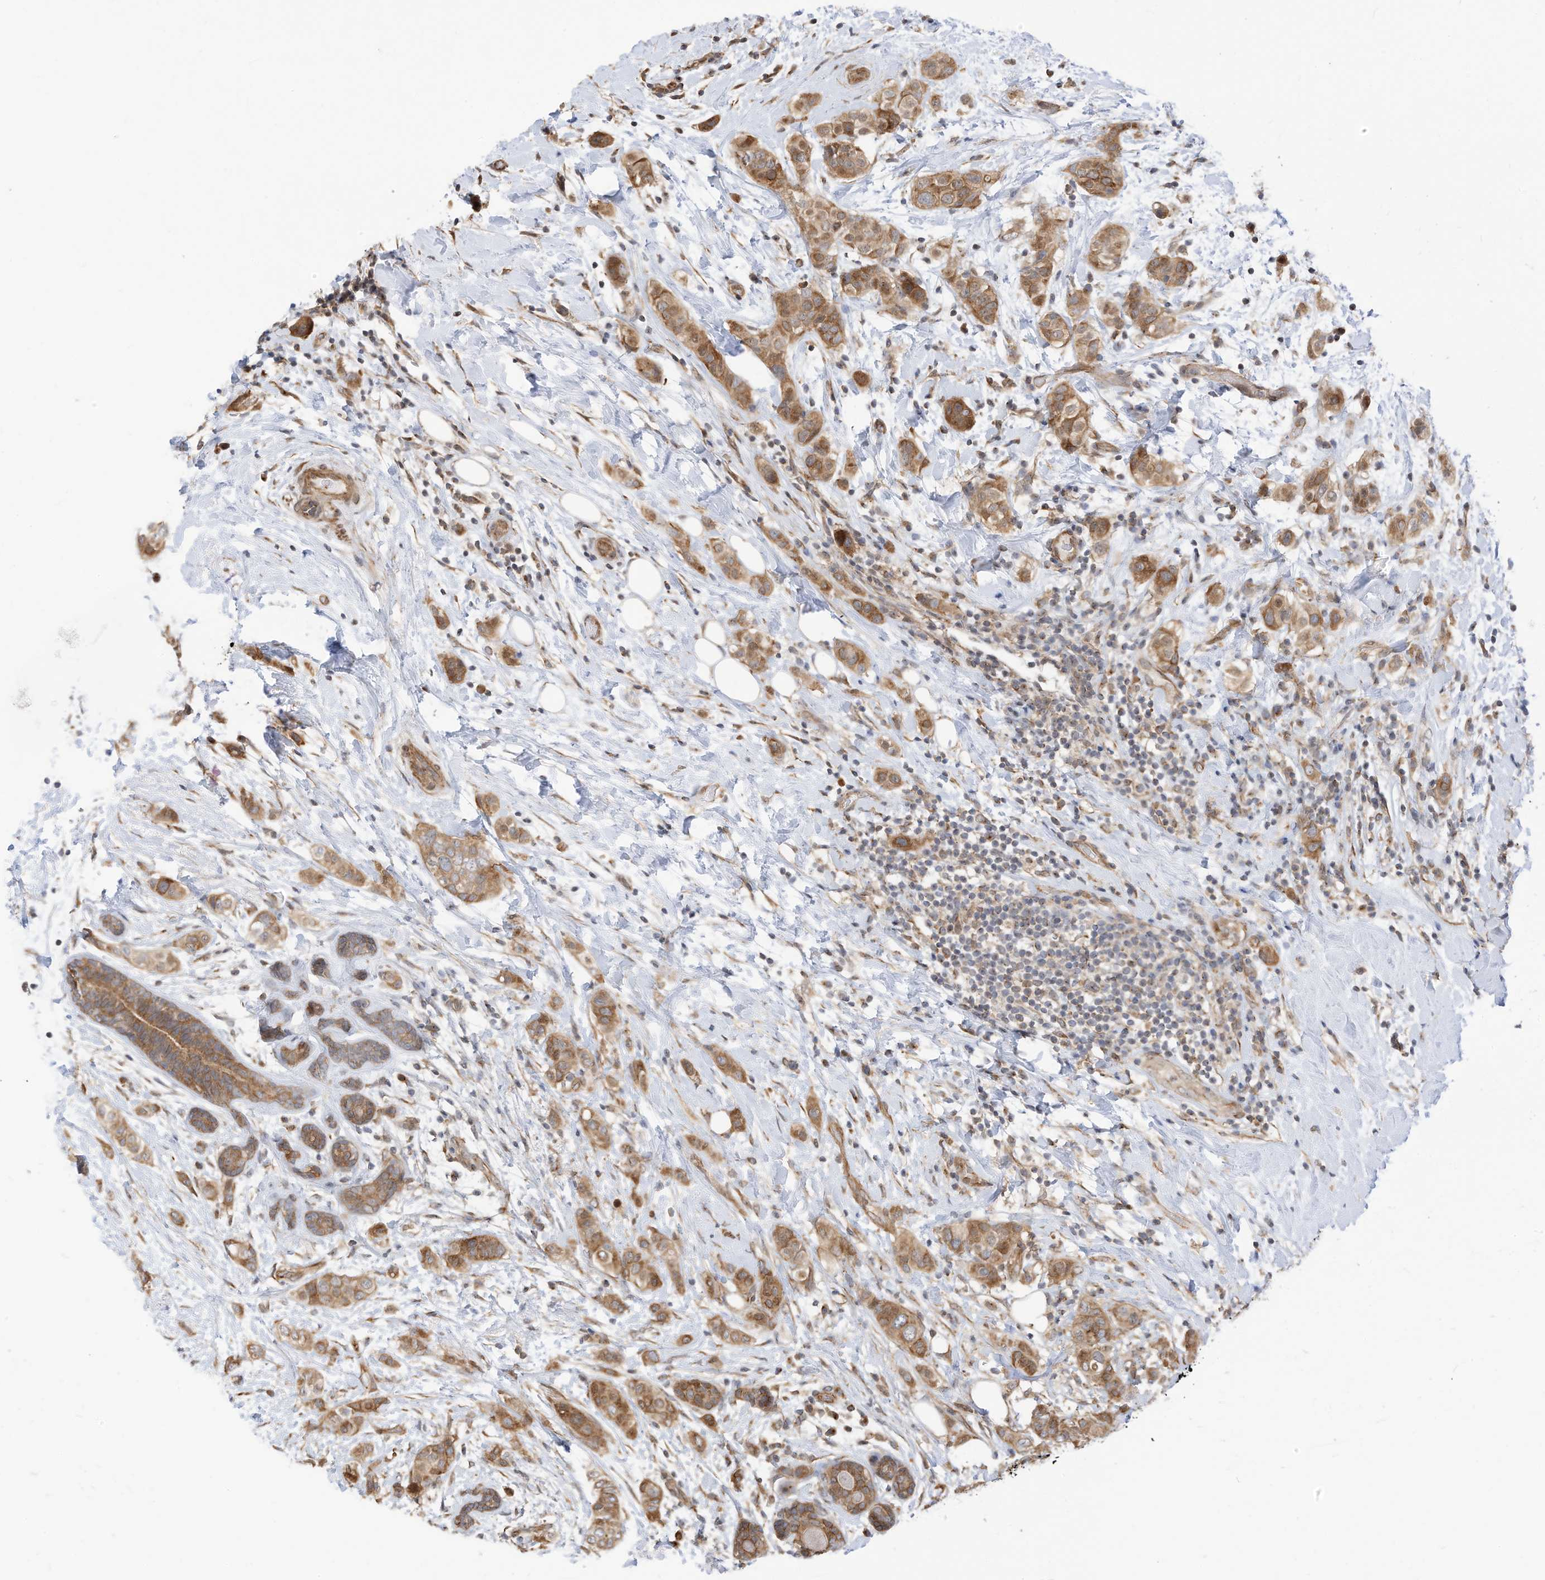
{"staining": {"intensity": "moderate", "quantity": ">75%", "location": "cytoplasmic/membranous"}, "tissue": "breast cancer", "cell_type": "Tumor cells", "image_type": "cancer", "snomed": [{"axis": "morphology", "description": "Lobular carcinoma"}, {"axis": "topography", "description": "Breast"}], "caption": "There is medium levels of moderate cytoplasmic/membranous positivity in tumor cells of breast lobular carcinoma, as demonstrated by immunohistochemical staining (brown color).", "gene": "OFD1", "patient": {"sex": "female", "age": 51}}